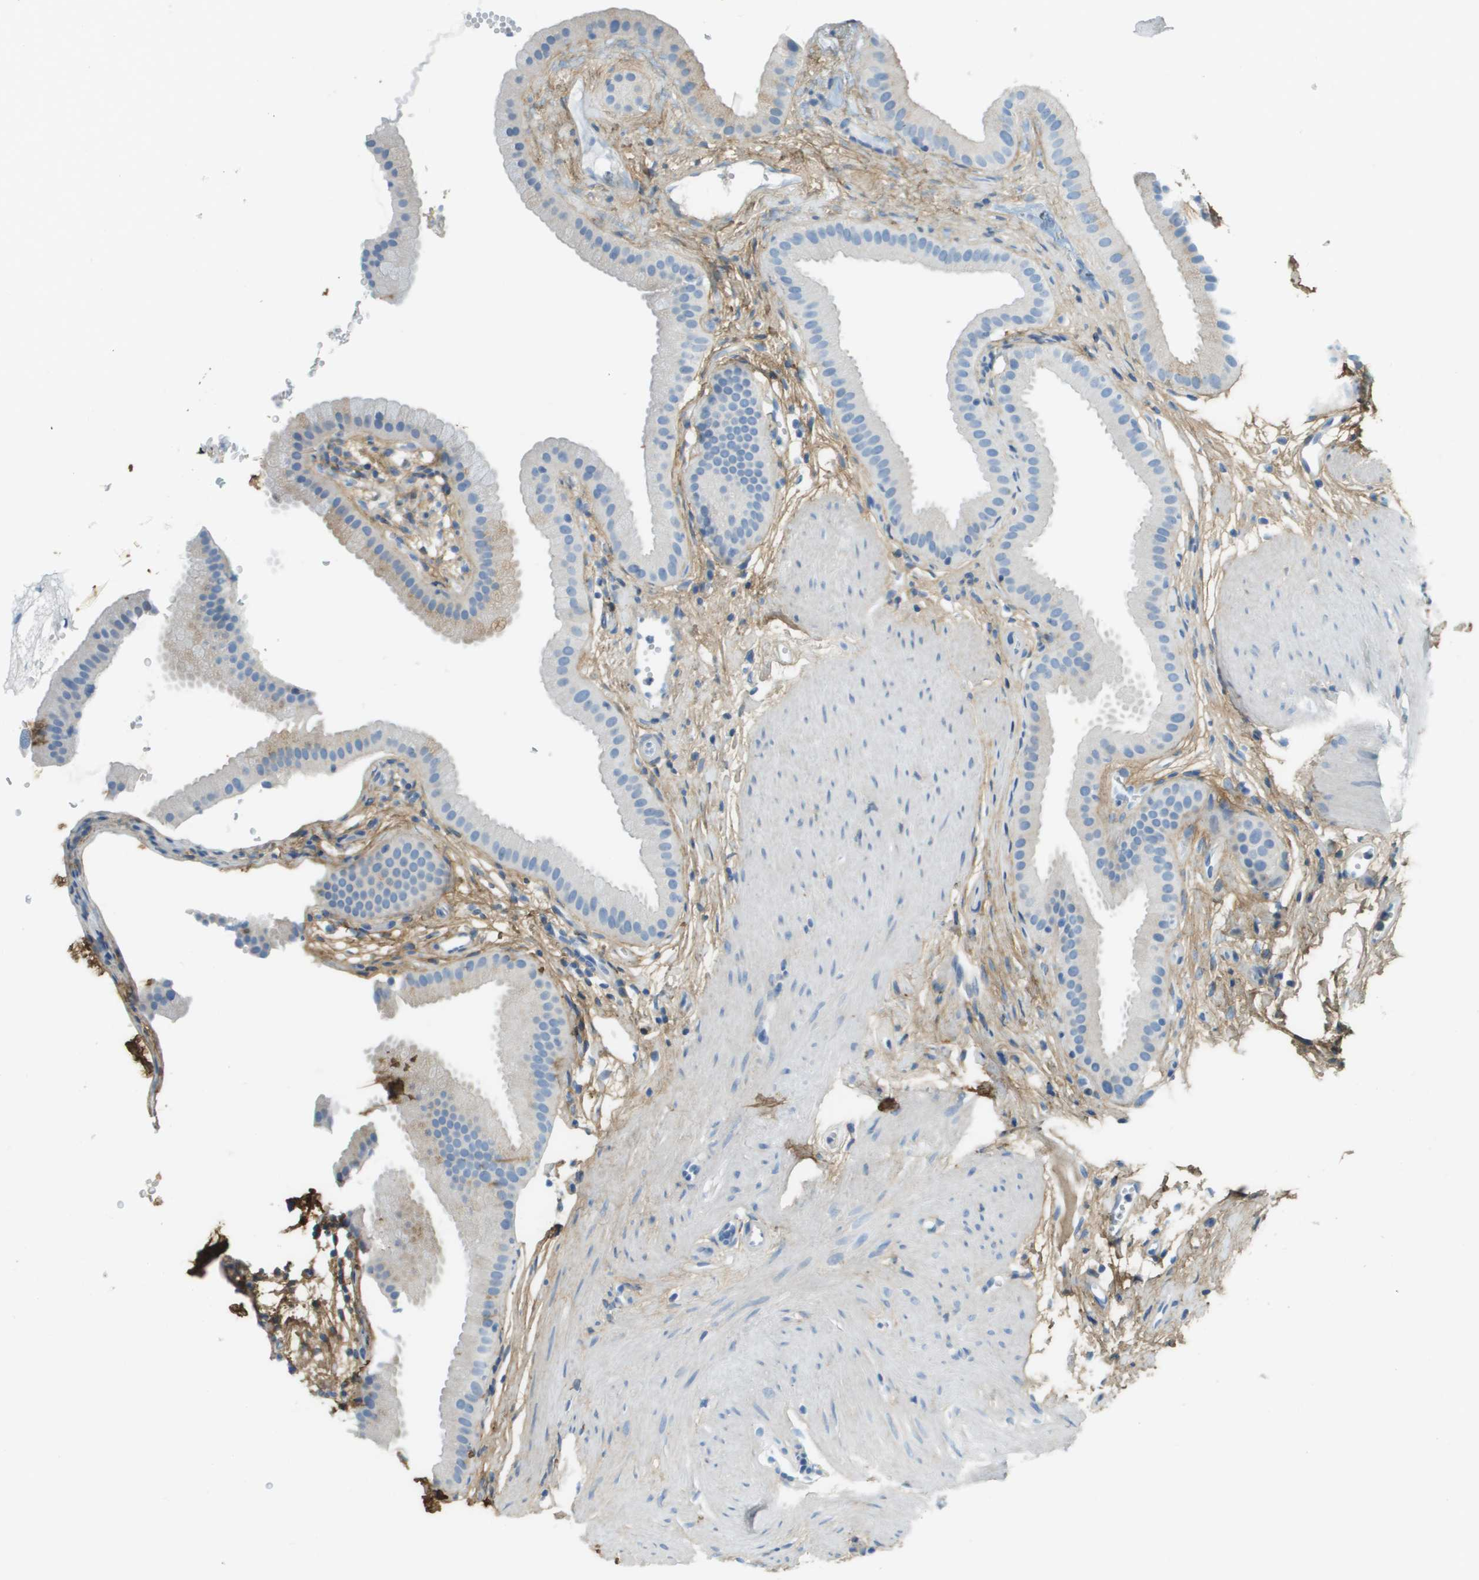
{"staining": {"intensity": "weak", "quantity": "<25%", "location": "cytoplasmic/membranous"}, "tissue": "gallbladder", "cell_type": "Glandular cells", "image_type": "normal", "snomed": [{"axis": "morphology", "description": "Normal tissue, NOS"}, {"axis": "topography", "description": "Gallbladder"}], "caption": "Immunohistochemical staining of benign gallbladder demonstrates no significant staining in glandular cells.", "gene": "DCN", "patient": {"sex": "female", "age": 64}}